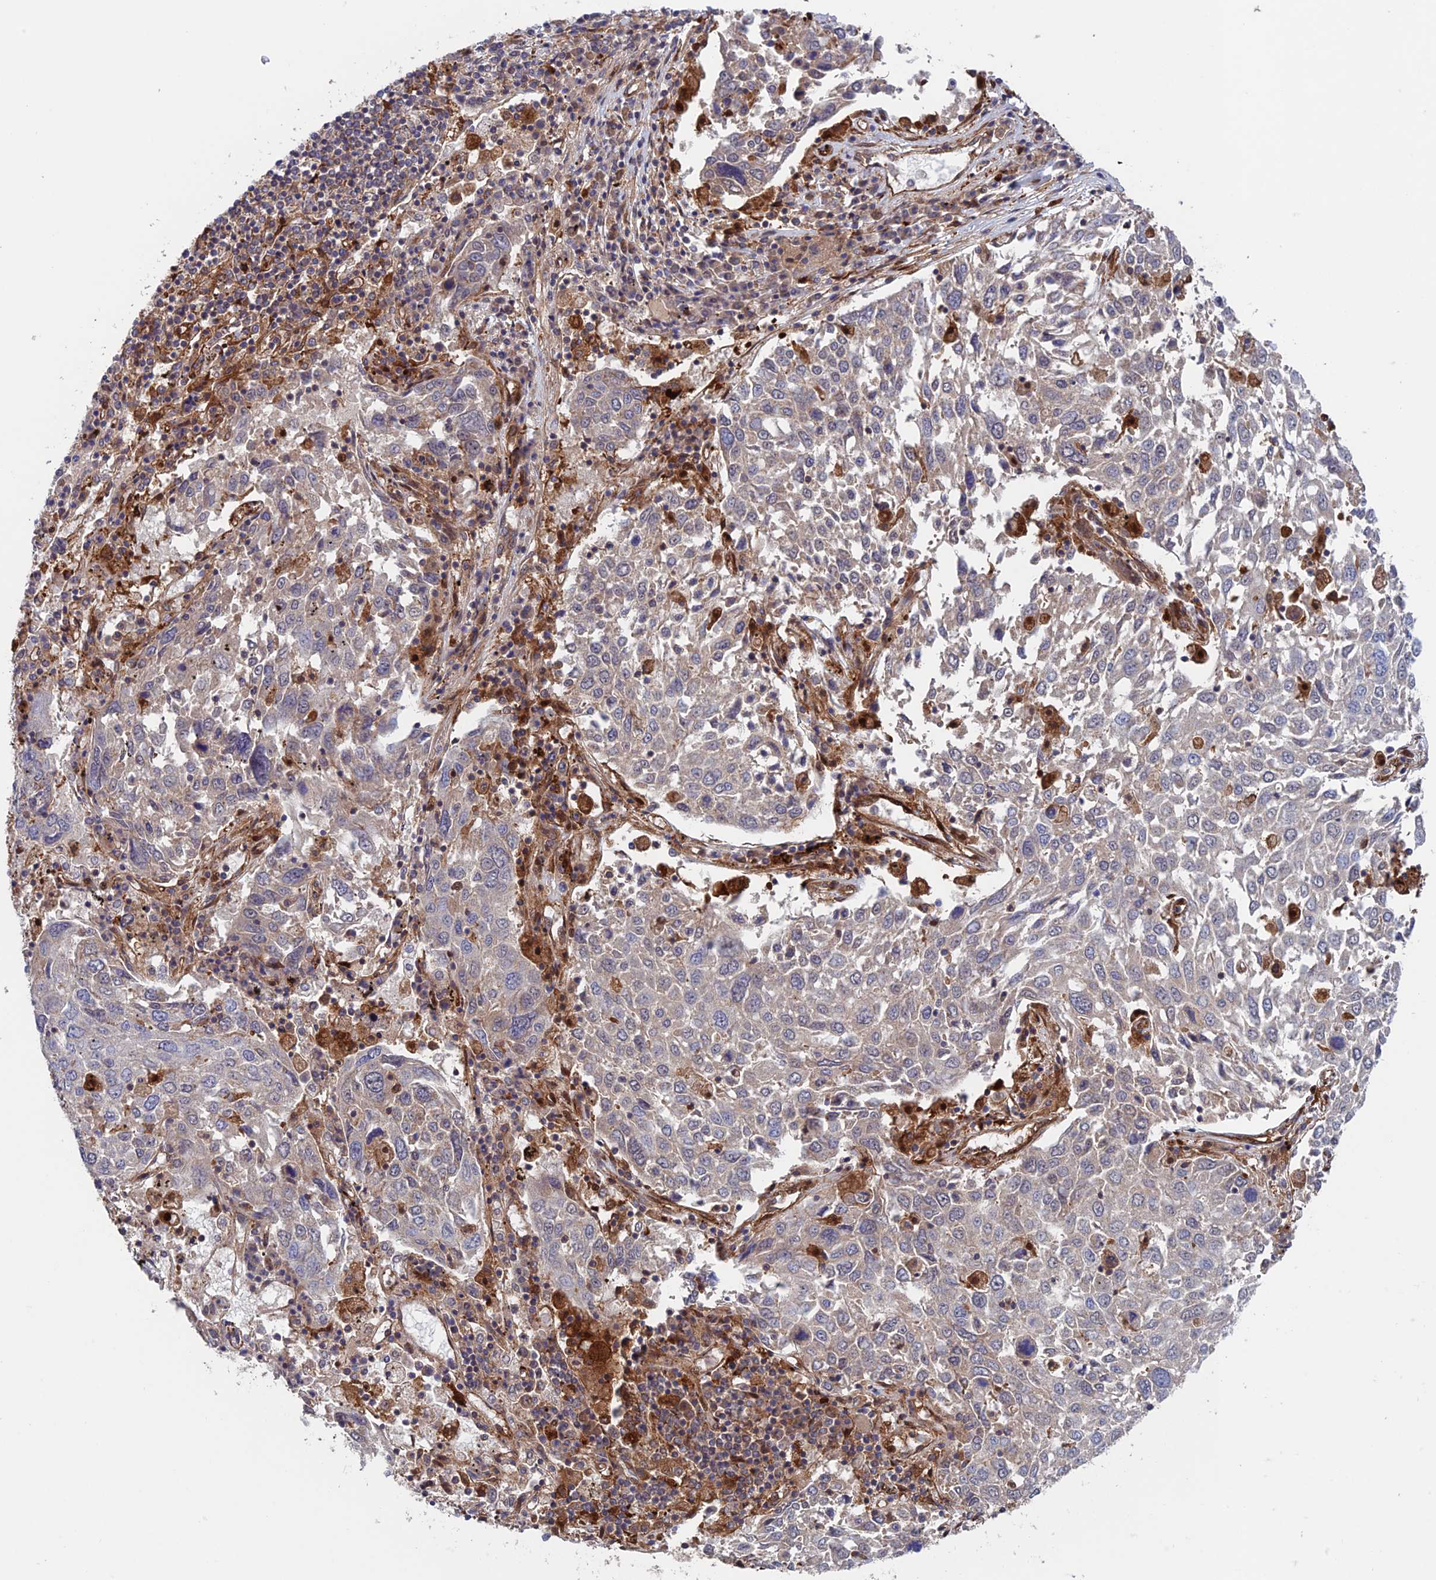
{"staining": {"intensity": "negative", "quantity": "none", "location": "none"}, "tissue": "lung cancer", "cell_type": "Tumor cells", "image_type": "cancer", "snomed": [{"axis": "morphology", "description": "Squamous cell carcinoma, NOS"}, {"axis": "topography", "description": "Lung"}], "caption": "Immunohistochemistry (IHC) of squamous cell carcinoma (lung) exhibits no staining in tumor cells.", "gene": "NUDT16L1", "patient": {"sex": "male", "age": 65}}